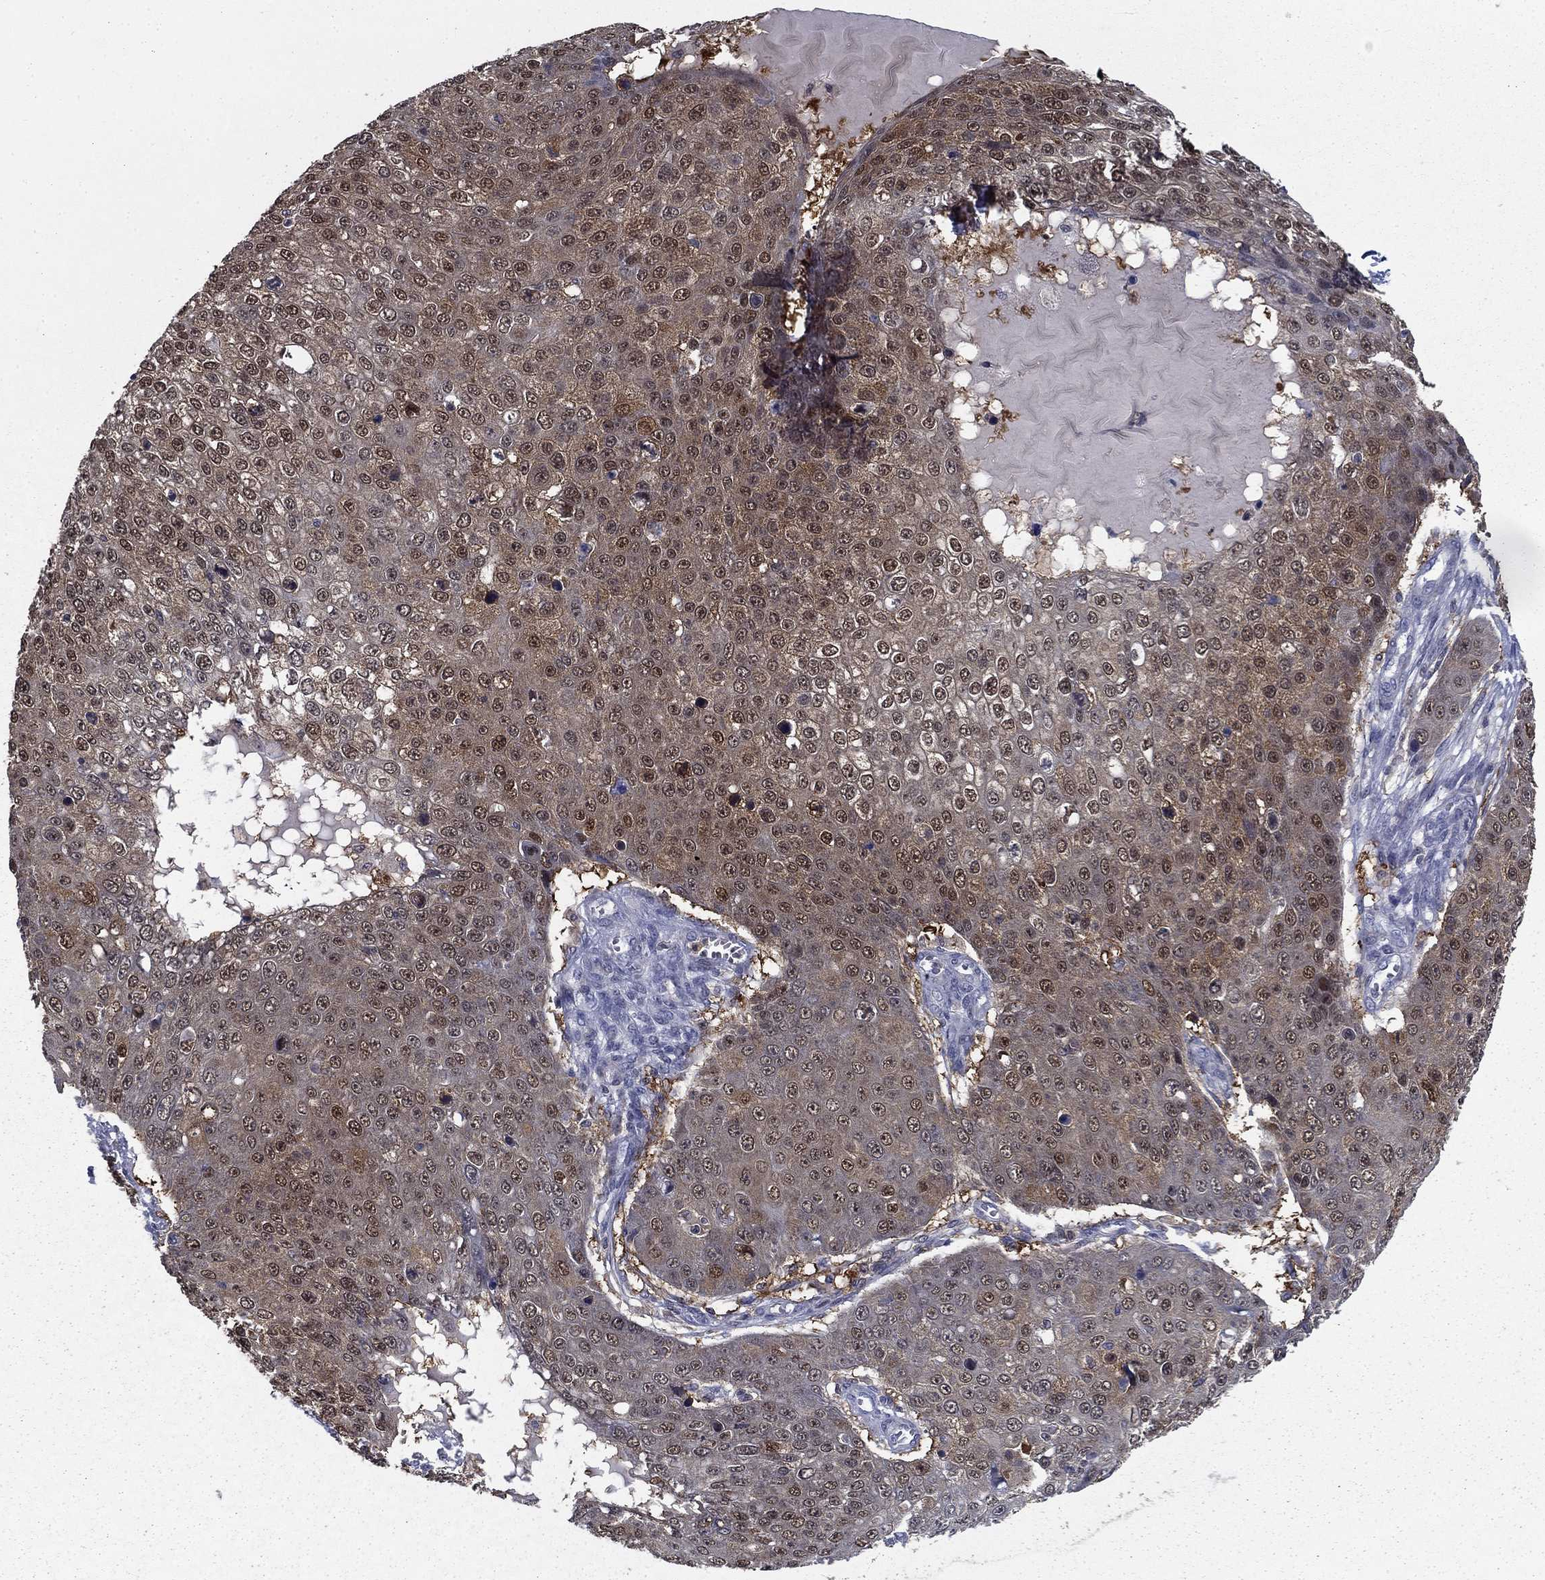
{"staining": {"intensity": "weak", "quantity": "25%-75%", "location": "cytoplasmic/membranous,nuclear"}, "tissue": "skin cancer", "cell_type": "Tumor cells", "image_type": "cancer", "snomed": [{"axis": "morphology", "description": "Squamous cell carcinoma, NOS"}, {"axis": "topography", "description": "Skin"}], "caption": "This image demonstrates immunohistochemistry staining of human skin squamous cell carcinoma, with low weak cytoplasmic/membranous and nuclear staining in approximately 25%-75% of tumor cells.", "gene": "NIT2", "patient": {"sex": "male", "age": 71}}